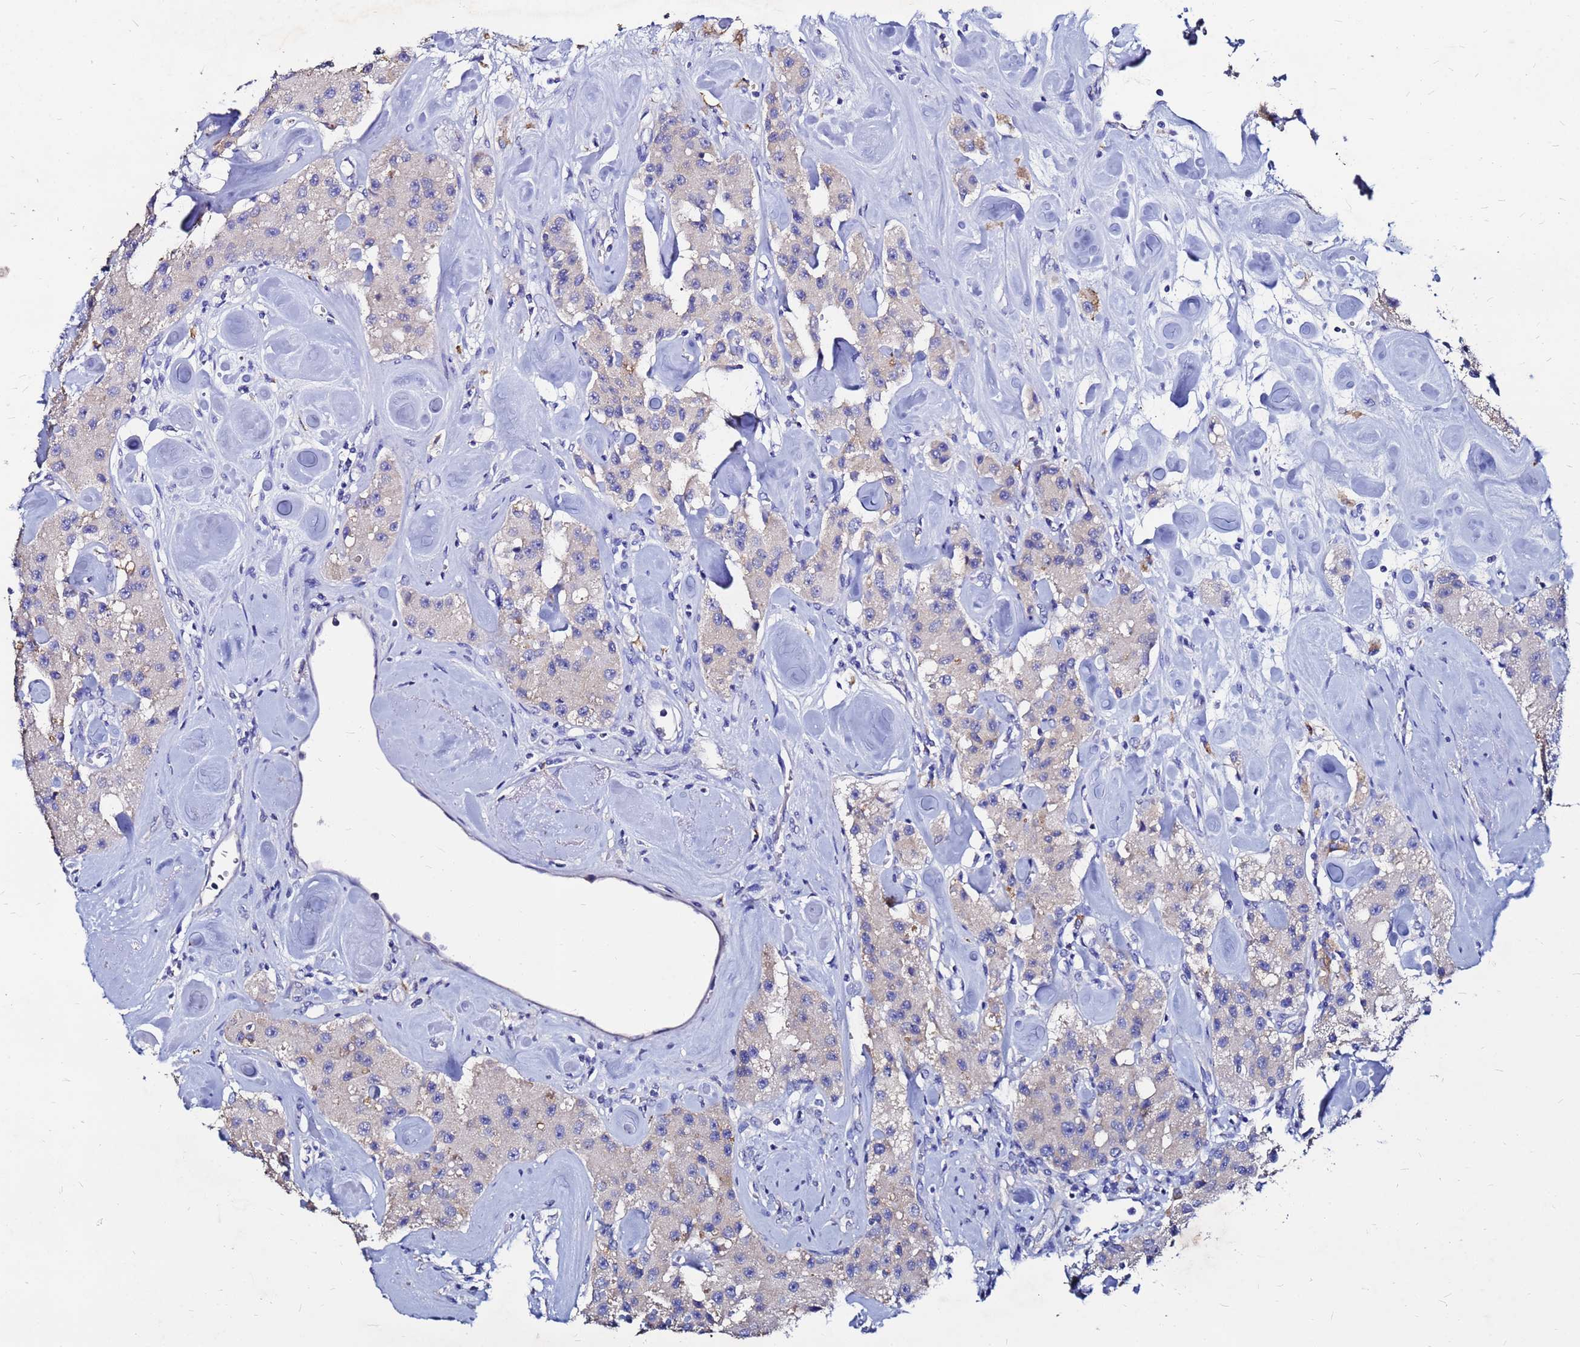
{"staining": {"intensity": "negative", "quantity": "none", "location": "none"}, "tissue": "carcinoid", "cell_type": "Tumor cells", "image_type": "cancer", "snomed": [{"axis": "morphology", "description": "Carcinoid, malignant, NOS"}, {"axis": "topography", "description": "Pancreas"}], "caption": "A histopathology image of carcinoid stained for a protein exhibits no brown staining in tumor cells.", "gene": "FAM183A", "patient": {"sex": "male", "age": 41}}